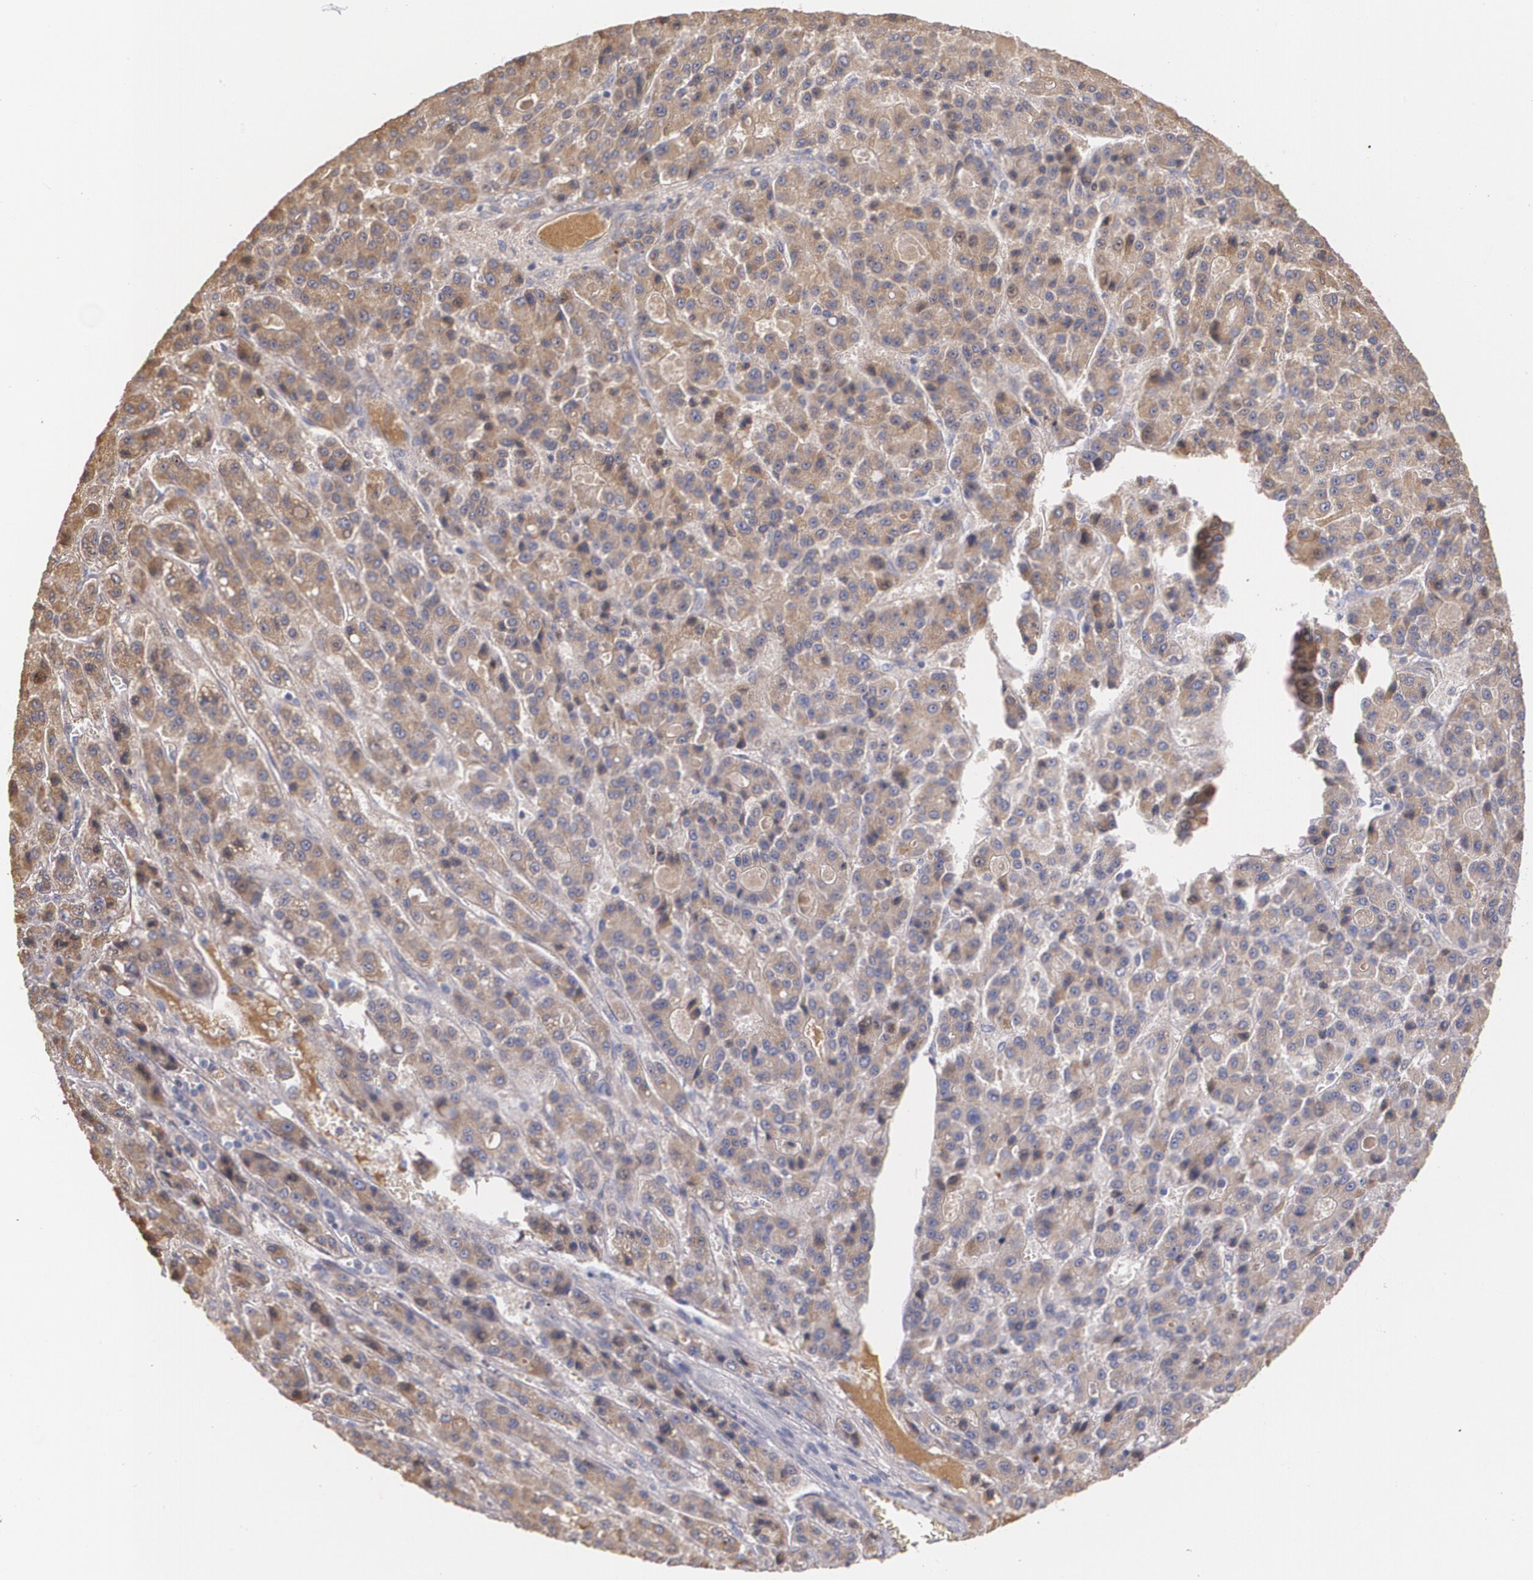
{"staining": {"intensity": "moderate", "quantity": ">75%", "location": "cytoplasmic/membranous"}, "tissue": "liver cancer", "cell_type": "Tumor cells", "image_type": "cancer", "snomed": [{"axis": "morphology", "description": "Carcinoma, Hepatocellular, NOS"}, {"axis": "topography", "description": "Liver"}], "caption": "IHC (DAB) staining of liver cancer demonstrates moderate cytoplasmic/membranous protein staining in about >75% of tumor cells.", "gene": "AMBP", "patient": {"sex": "male", "age": 70}}